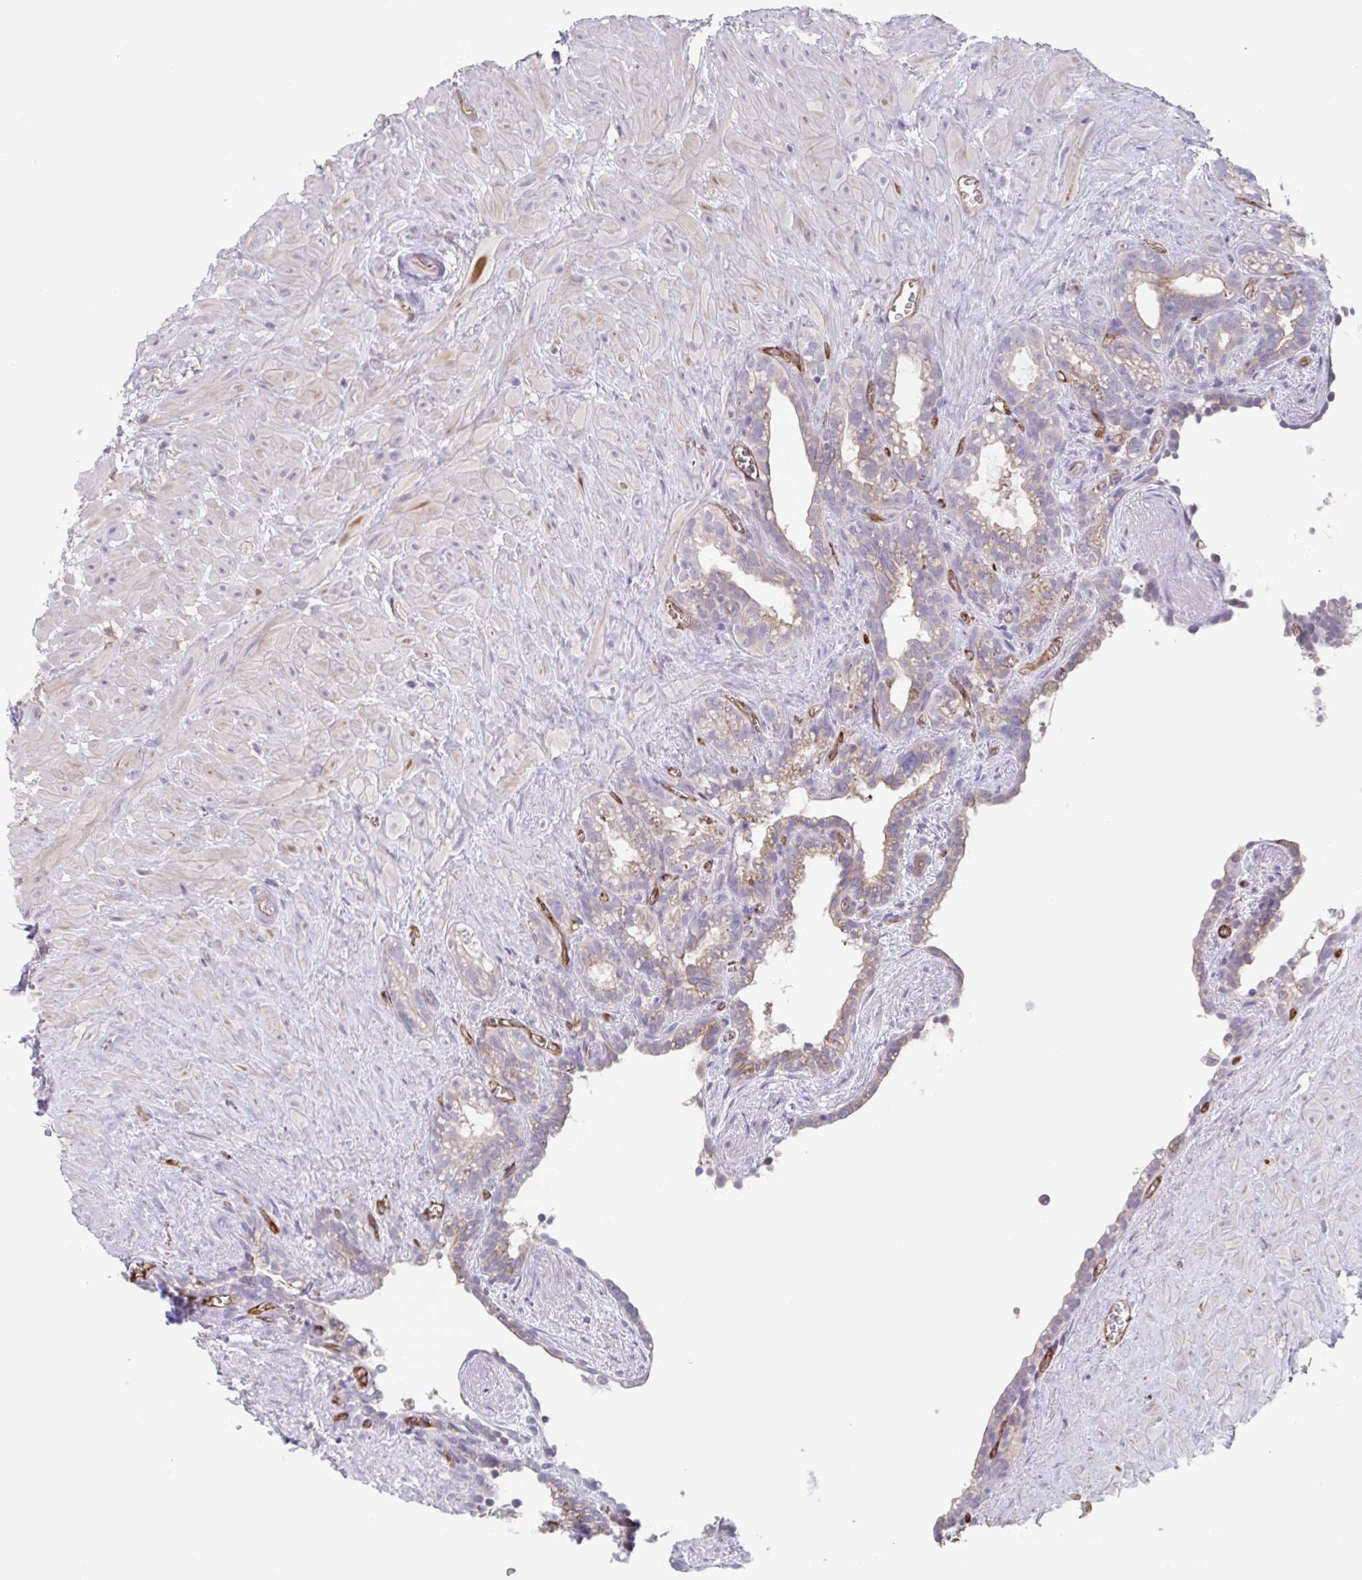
{"staining": {"intensity": "weak", "quantity": "<25%", "location": "cytoplasmic/membranous"}, "tissue": "seminal vesicle", "cell_type": "Glandular cells", "image_type": "normal", "snomed": [{"axis": "morphology", "description": "Normal tissue, NOS"}, {"axis": "topography", "description": "Seminal veicle"}], "caption": "Seminal vesicle stained for a protein using IHC demonstrates no expression glandular cells.", "gene": "EHD4", "patient": {"sex": "male", "age": 76}}